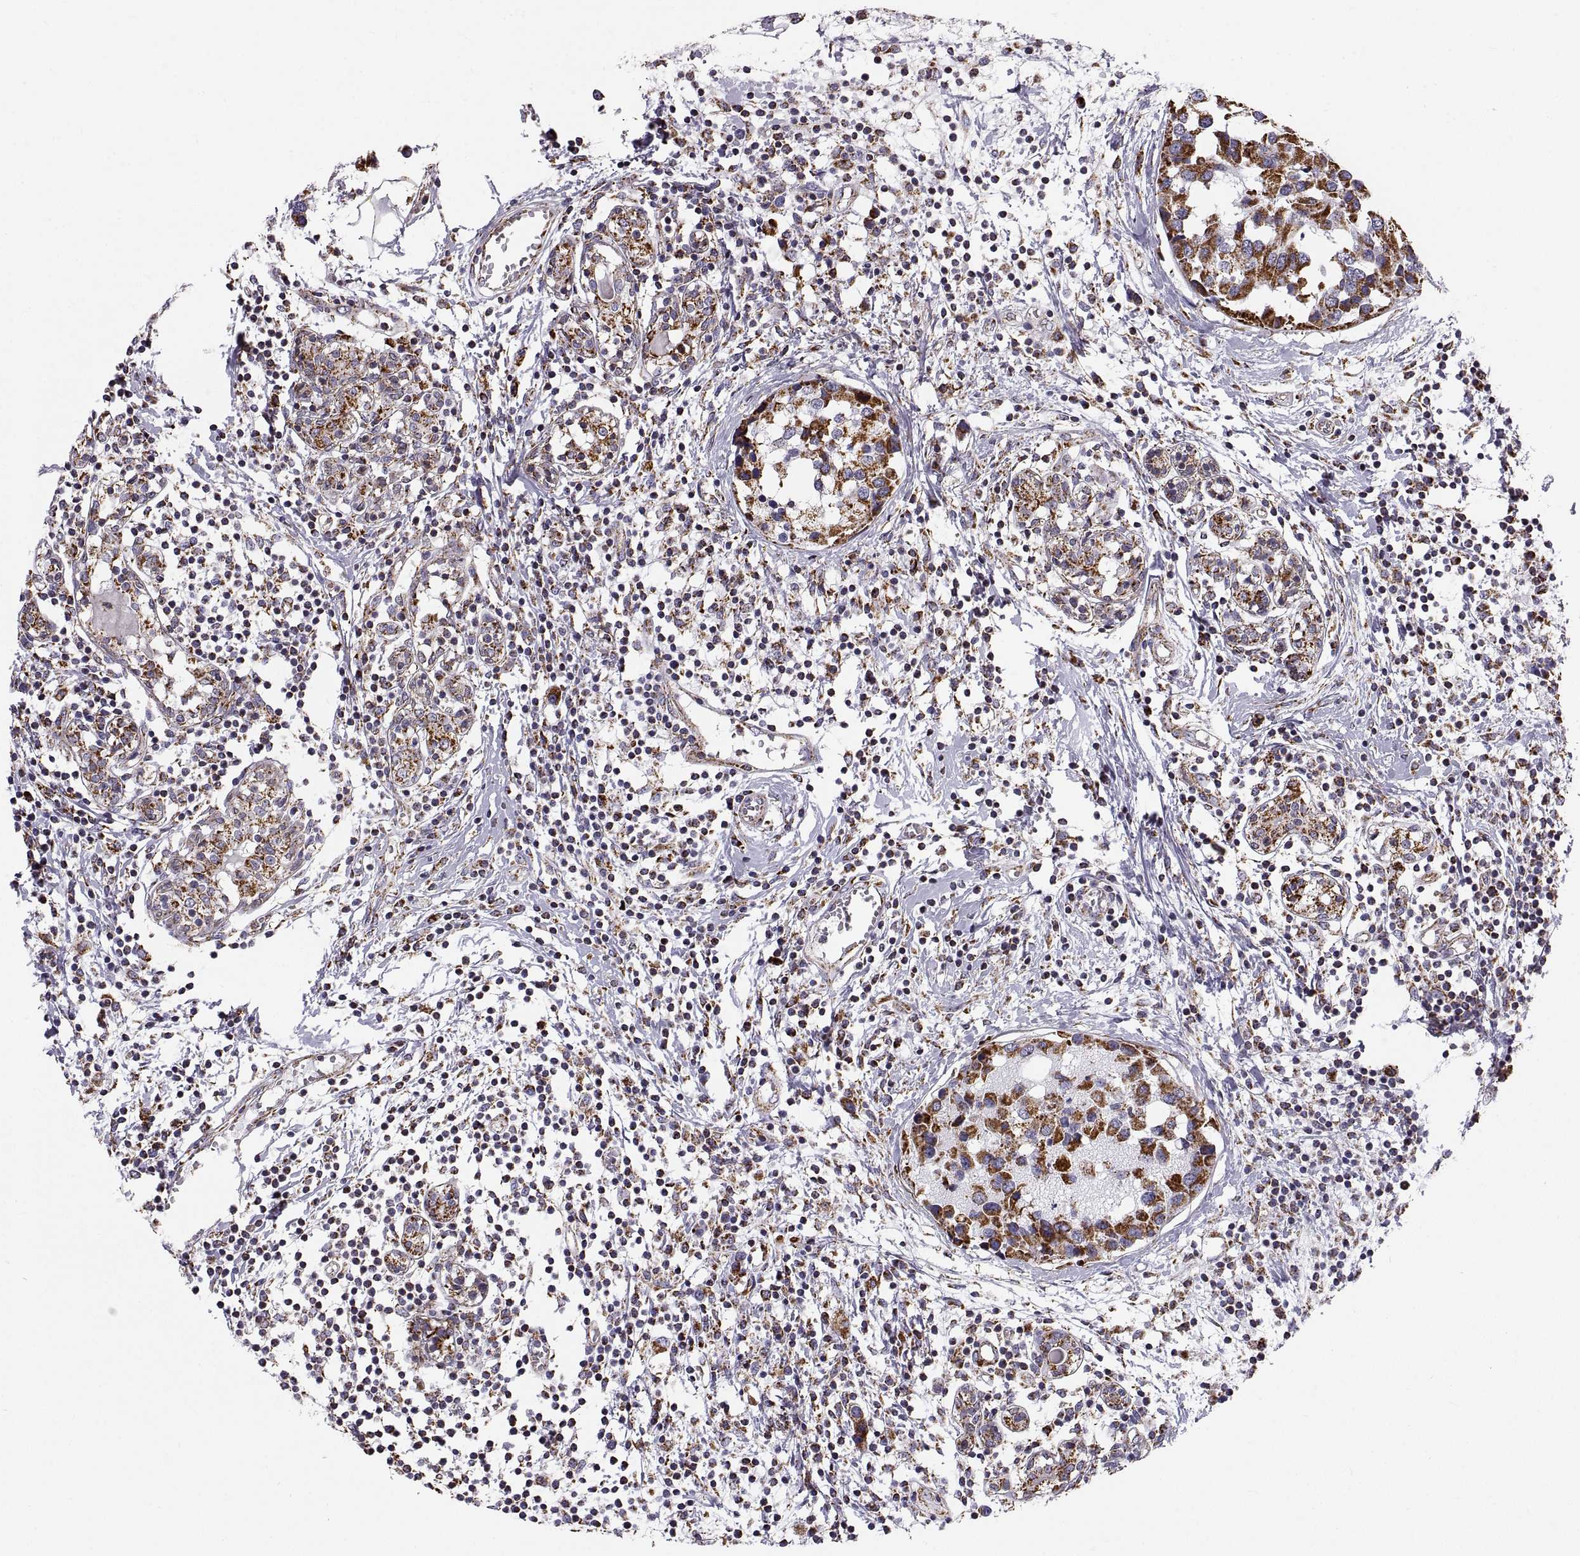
{"staining": {"intensity": "strong", "quantity": ">75%", "location": "cytoplasmic/membranous"}, "tissue": "breast cancer", "cell_type": "Tumor cells", "image_type": "cancer", "snomed": [{"axis": "morphology", "description": "Lobular carcinoma"}, {"axis": "topography", "description": "Breast"}], "caption": "Immunohistochemical staining of breast lobular carcinoma reveals high levels of strong cytoplasmic/membranous protein staining in about >75% of tumor cells. The staining was performed using DAB (3,3'-diaminobenzidine), with brown indicating positive protein expression. Nuclei are stained blue with hematoxylin.", "gene": "ARSD", "patient": {"sex": "female", "age": 59}}